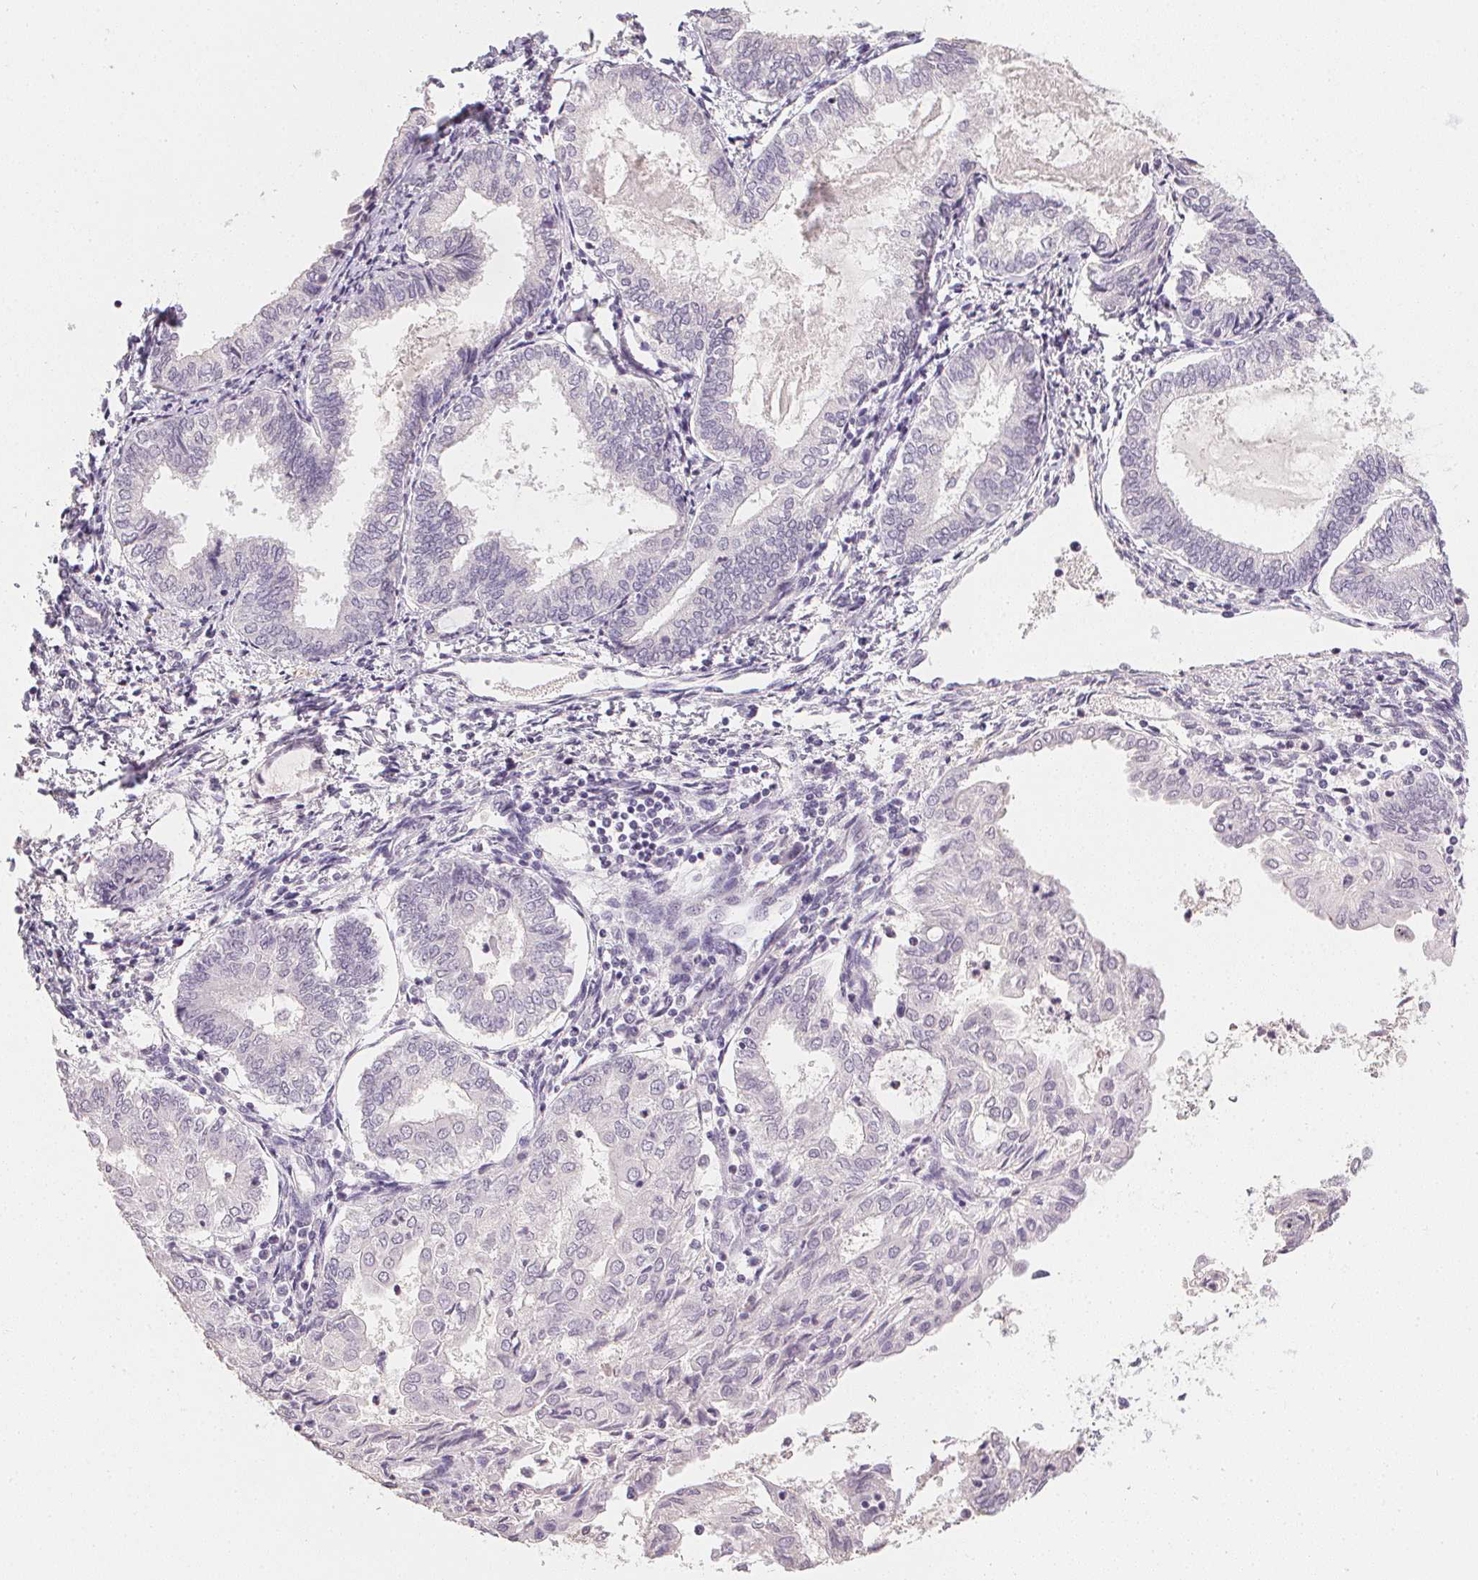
{"staining": {"intensity": "negative", "quantity": "none", "location": "none"}, "tissue": "endometrial cancer", "cell_type": "Tumor cells", "image_type": "cancer", "snomed": [{"axis": "morphology", "description": "Adenocarcinoma, NOS"}, {"axis": "topography", "description": "Endometrium"}], "caption": "Tumor cells show no significant positivity in endometrial cancer. Nuclei are stained in blue.", "gene": "PPY", "patient": {"sex": "female", "age": 68}}